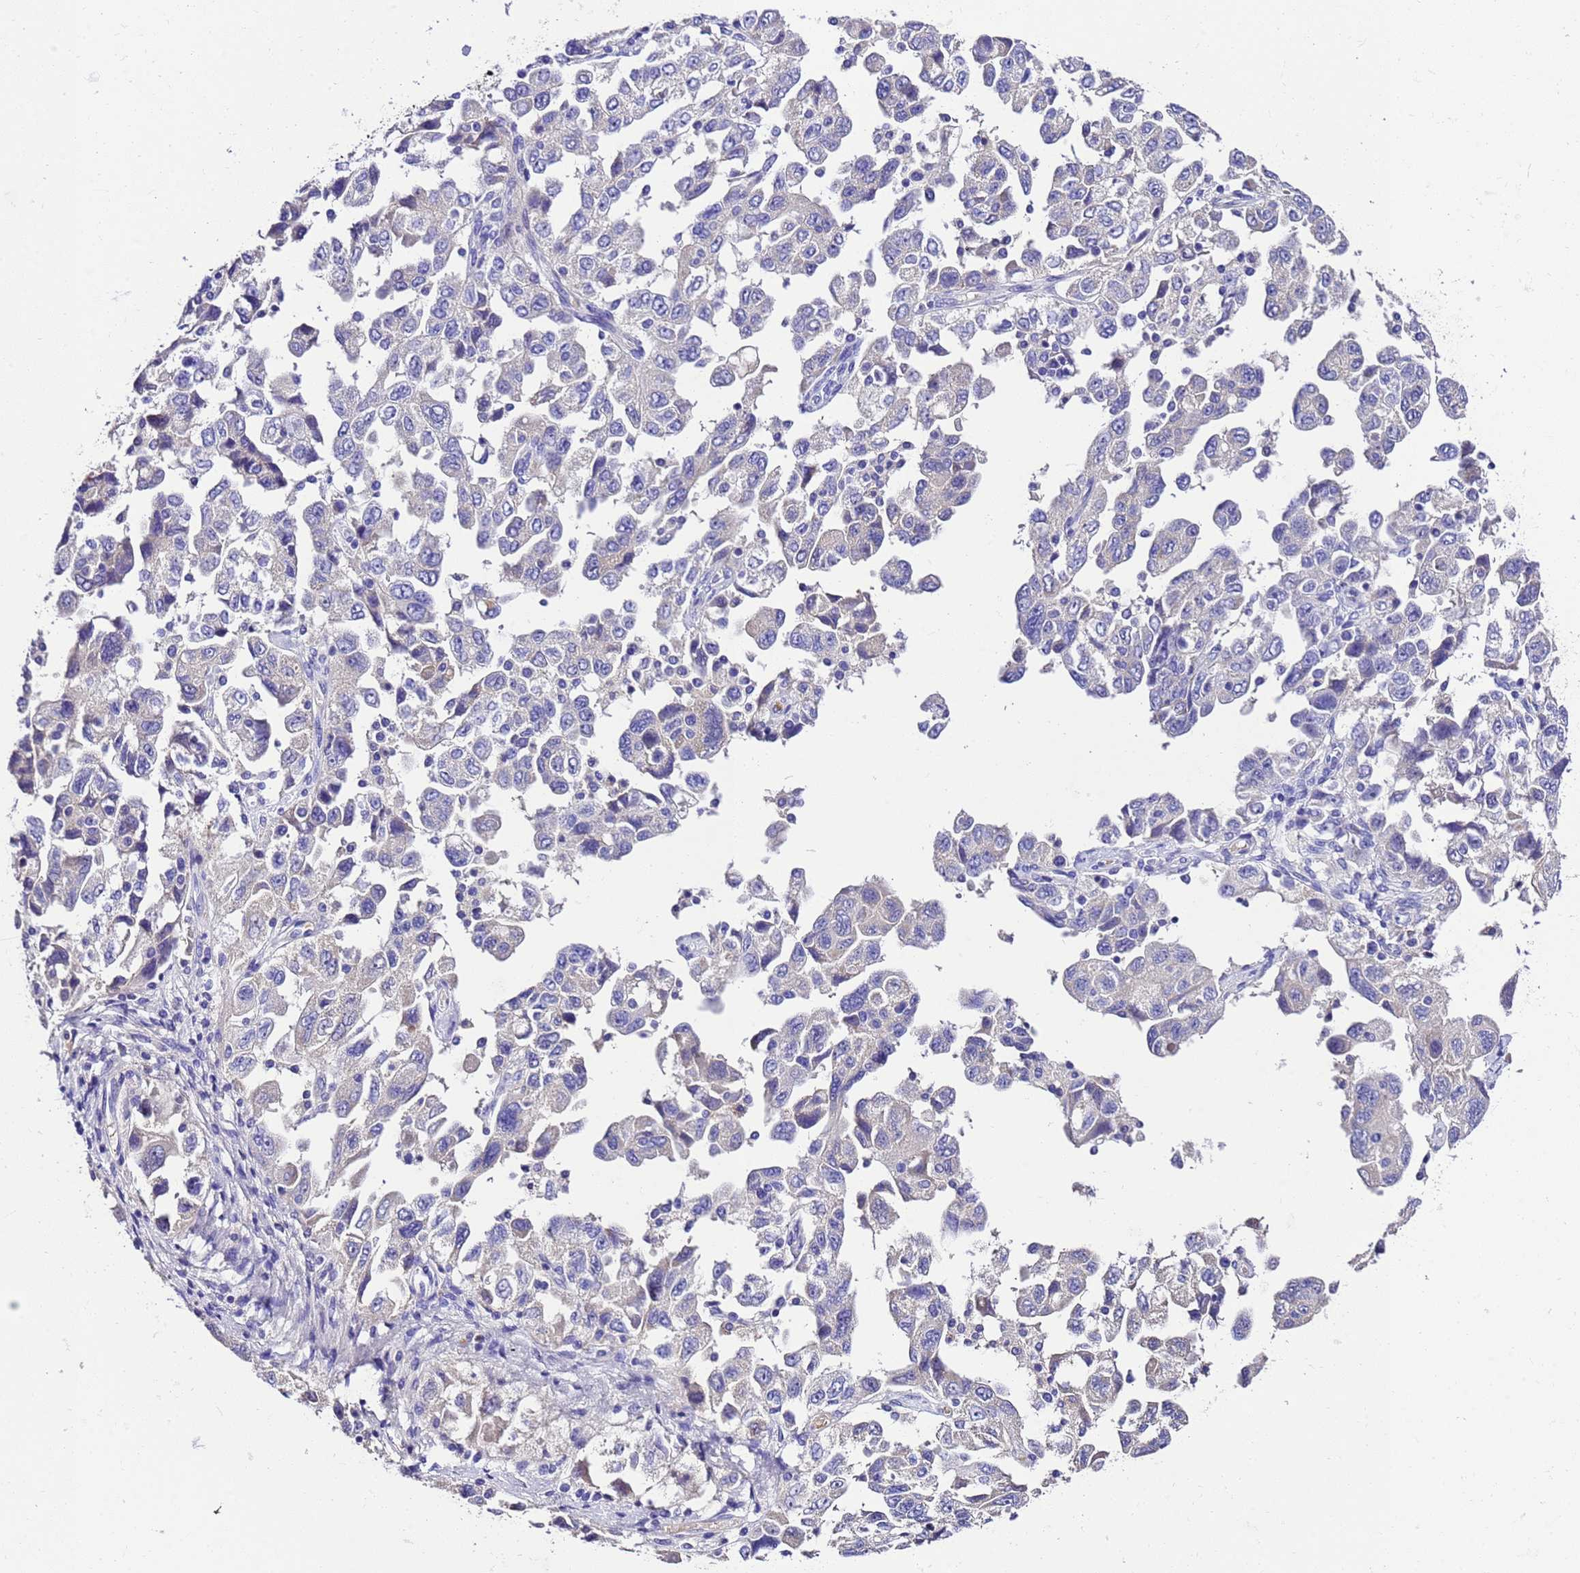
{"staining": {"intensity": "negative", "quantity": "none", "location": "none"}, "tissue": "ovarian cancer", "cell_type": "Tumor cells", "image_type": "cancer", "snomed": [{"axis": "morphology", "description": "Carcinoma, NOS"}, {"axis": "morphology", "description": "Cystadenocarcinoma, serous, NOS"}, {"axis": "topography", "description": "Ovary"}], "caption": "The image exhibits no significant staining in tumor cells of ovarian cancer. Nuclei are stained in blue.", "gene": "UGT2A1", "patient": {"sex": "female", "age": 69}}